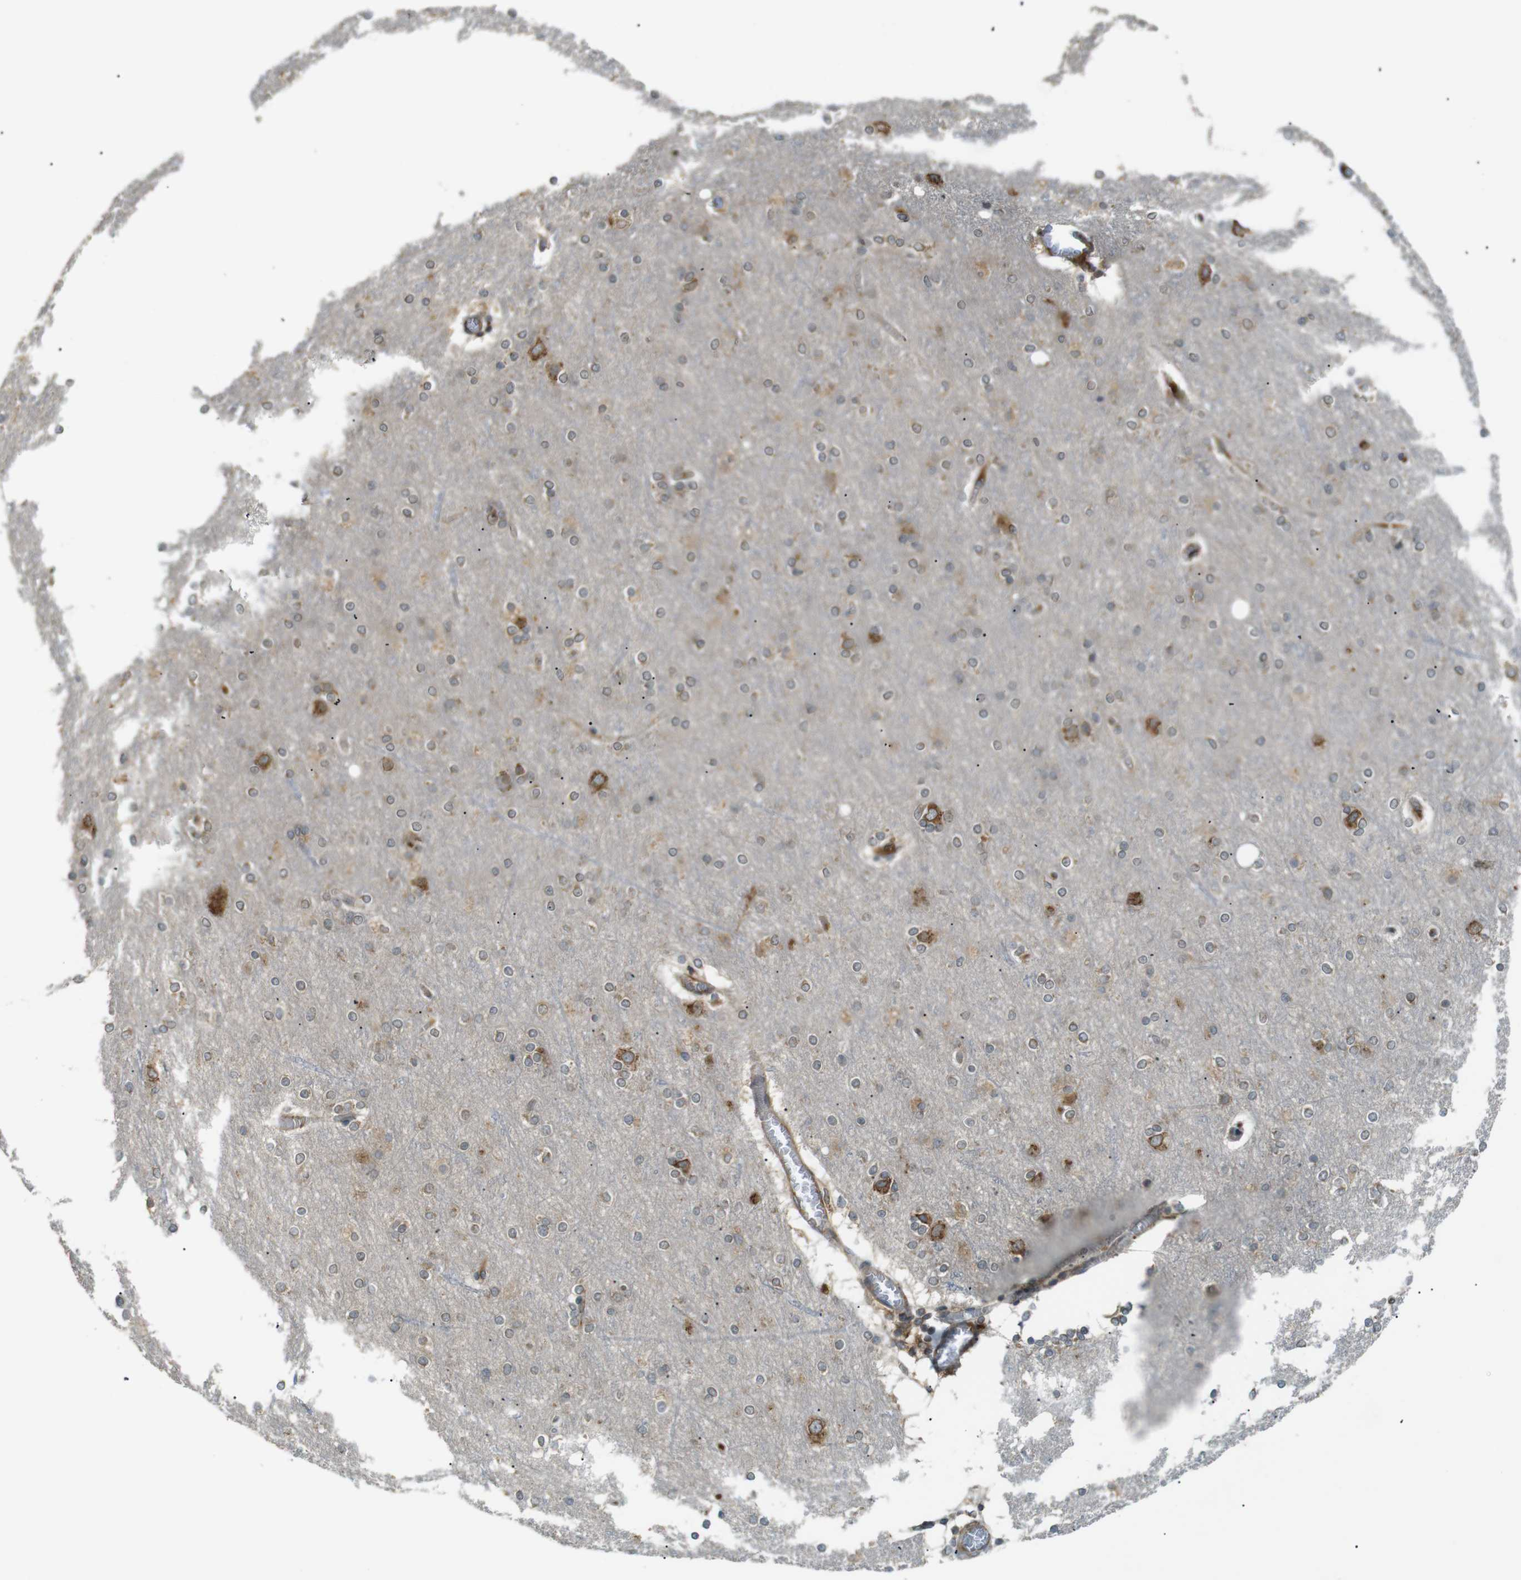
{"staining": {"intensity": "weak", "quantity": ">75%", "location": "cytoplasmic/membranous"}, "tissue": "cerebral cortex", "cell_type": "Endothelial cells", "image_type": "normal", "snomed": [{"axis": "morphology", "description": "Normal tissue, NOS"}, {"axis": "topography", "description": "Cerebral cortex"}], "caption": "Immunohistochemistry staining of normal cerebral cortex, which shows low levels of weak cytoplasmic/membranous staining in about >75% of endothelial cells indicating weak cytoplasmic/membranous protein expression. The staining was performed using DAB (3,3'-diaminobenzidine) (brown) for protein detection and nuclei were counterstained in hematoxylin (blue).", "gene": "TMED4", "patient": {"sex": "female", "age": 54}}